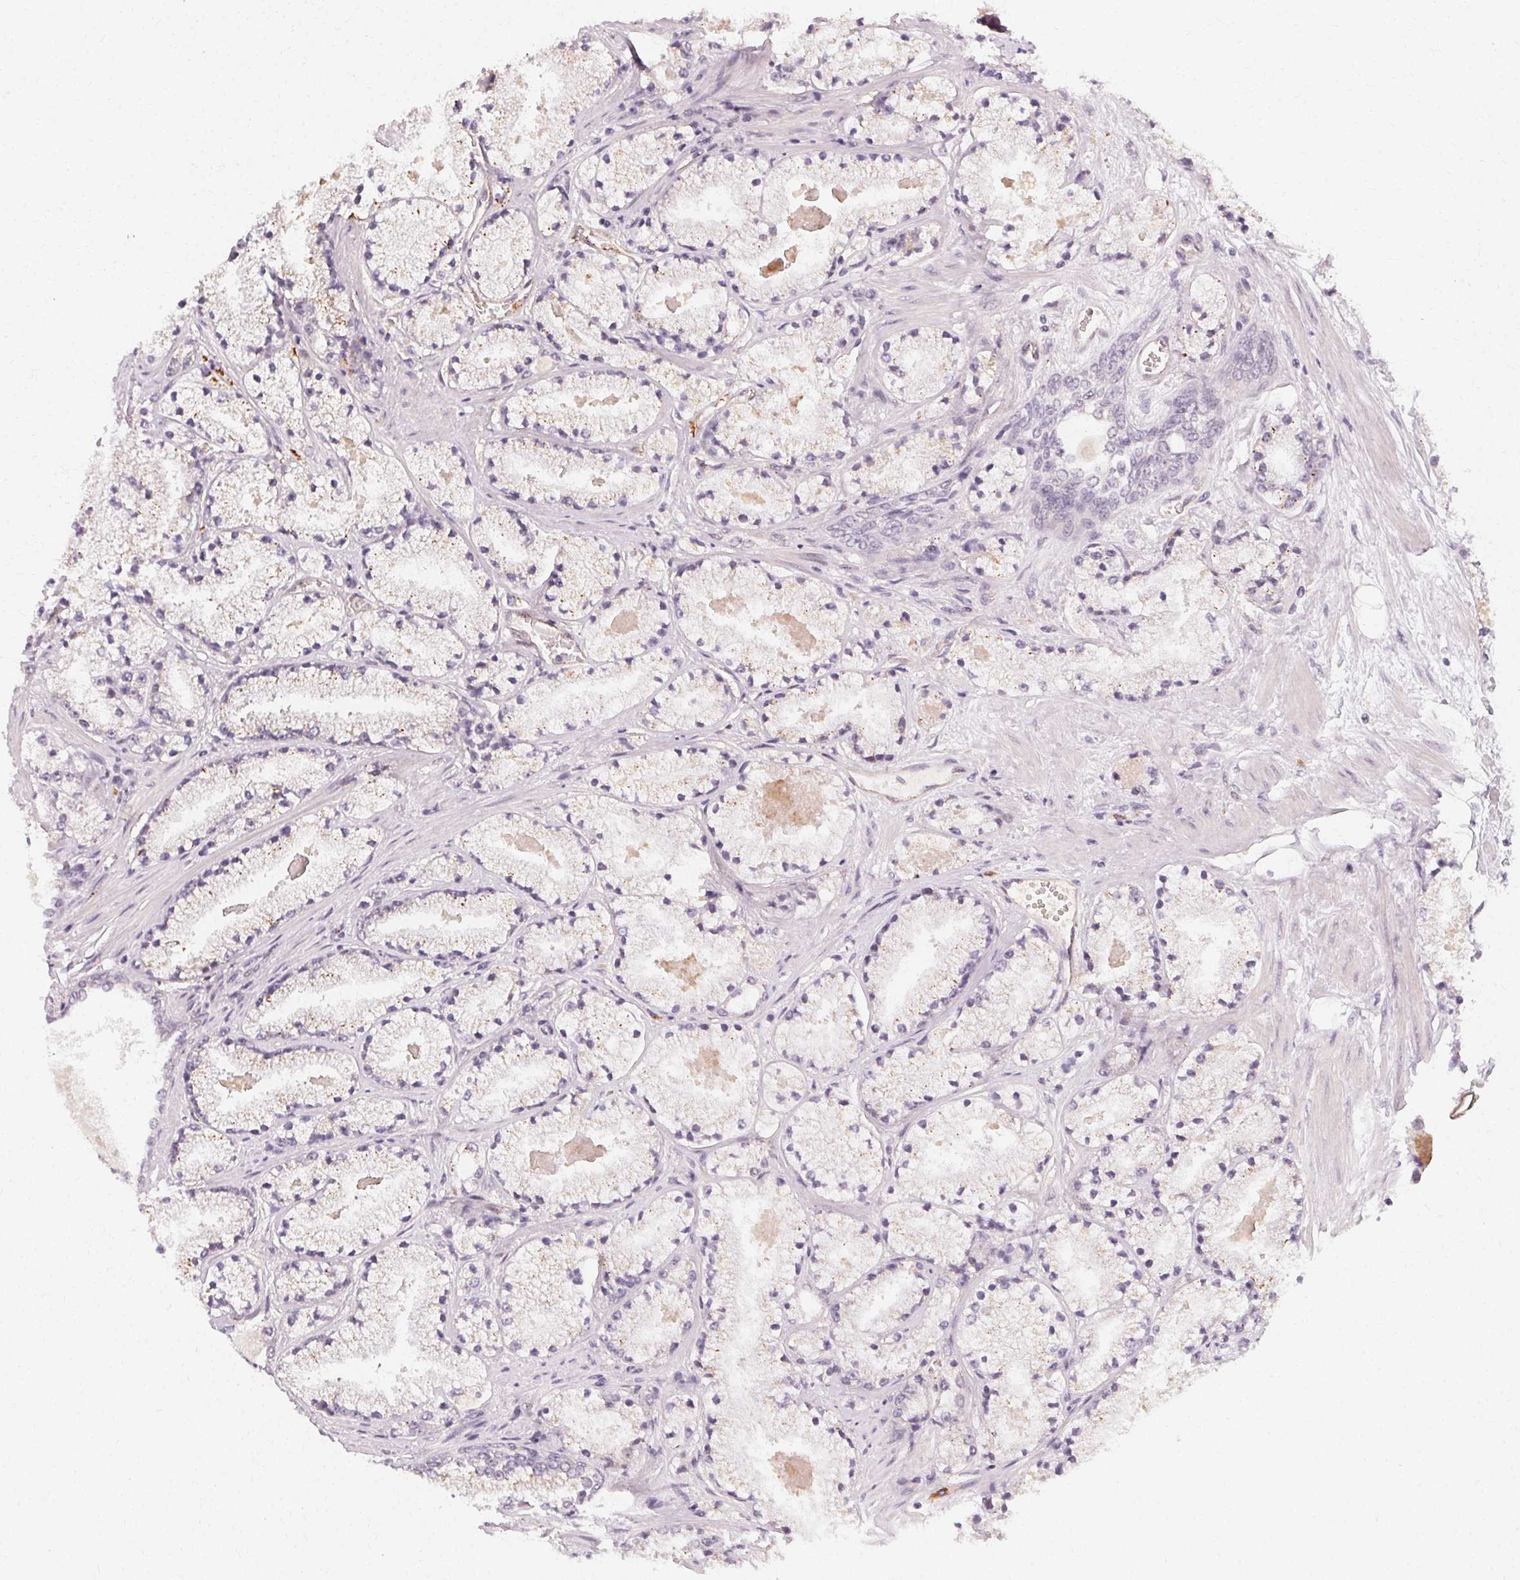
{"staining": {"intensity": "negative", "quantity": "none", "location": "none"}, "tissue": "prostate cancer", "cell_type": "Tumor cells", "image_type": "cancer", "snomed": [{"axis": "morphology", "description": "Adenocarcinoma, High grade"}, {"axis": "topography", "description": "Prostate"}], "caption": "Human prostate cancer stained for a protein using immunohistochemistry (IHC) exhibits no expression in tumor cells.", "gene": "CLCNKB", "patient": {"sex": "male", "age": 63}}